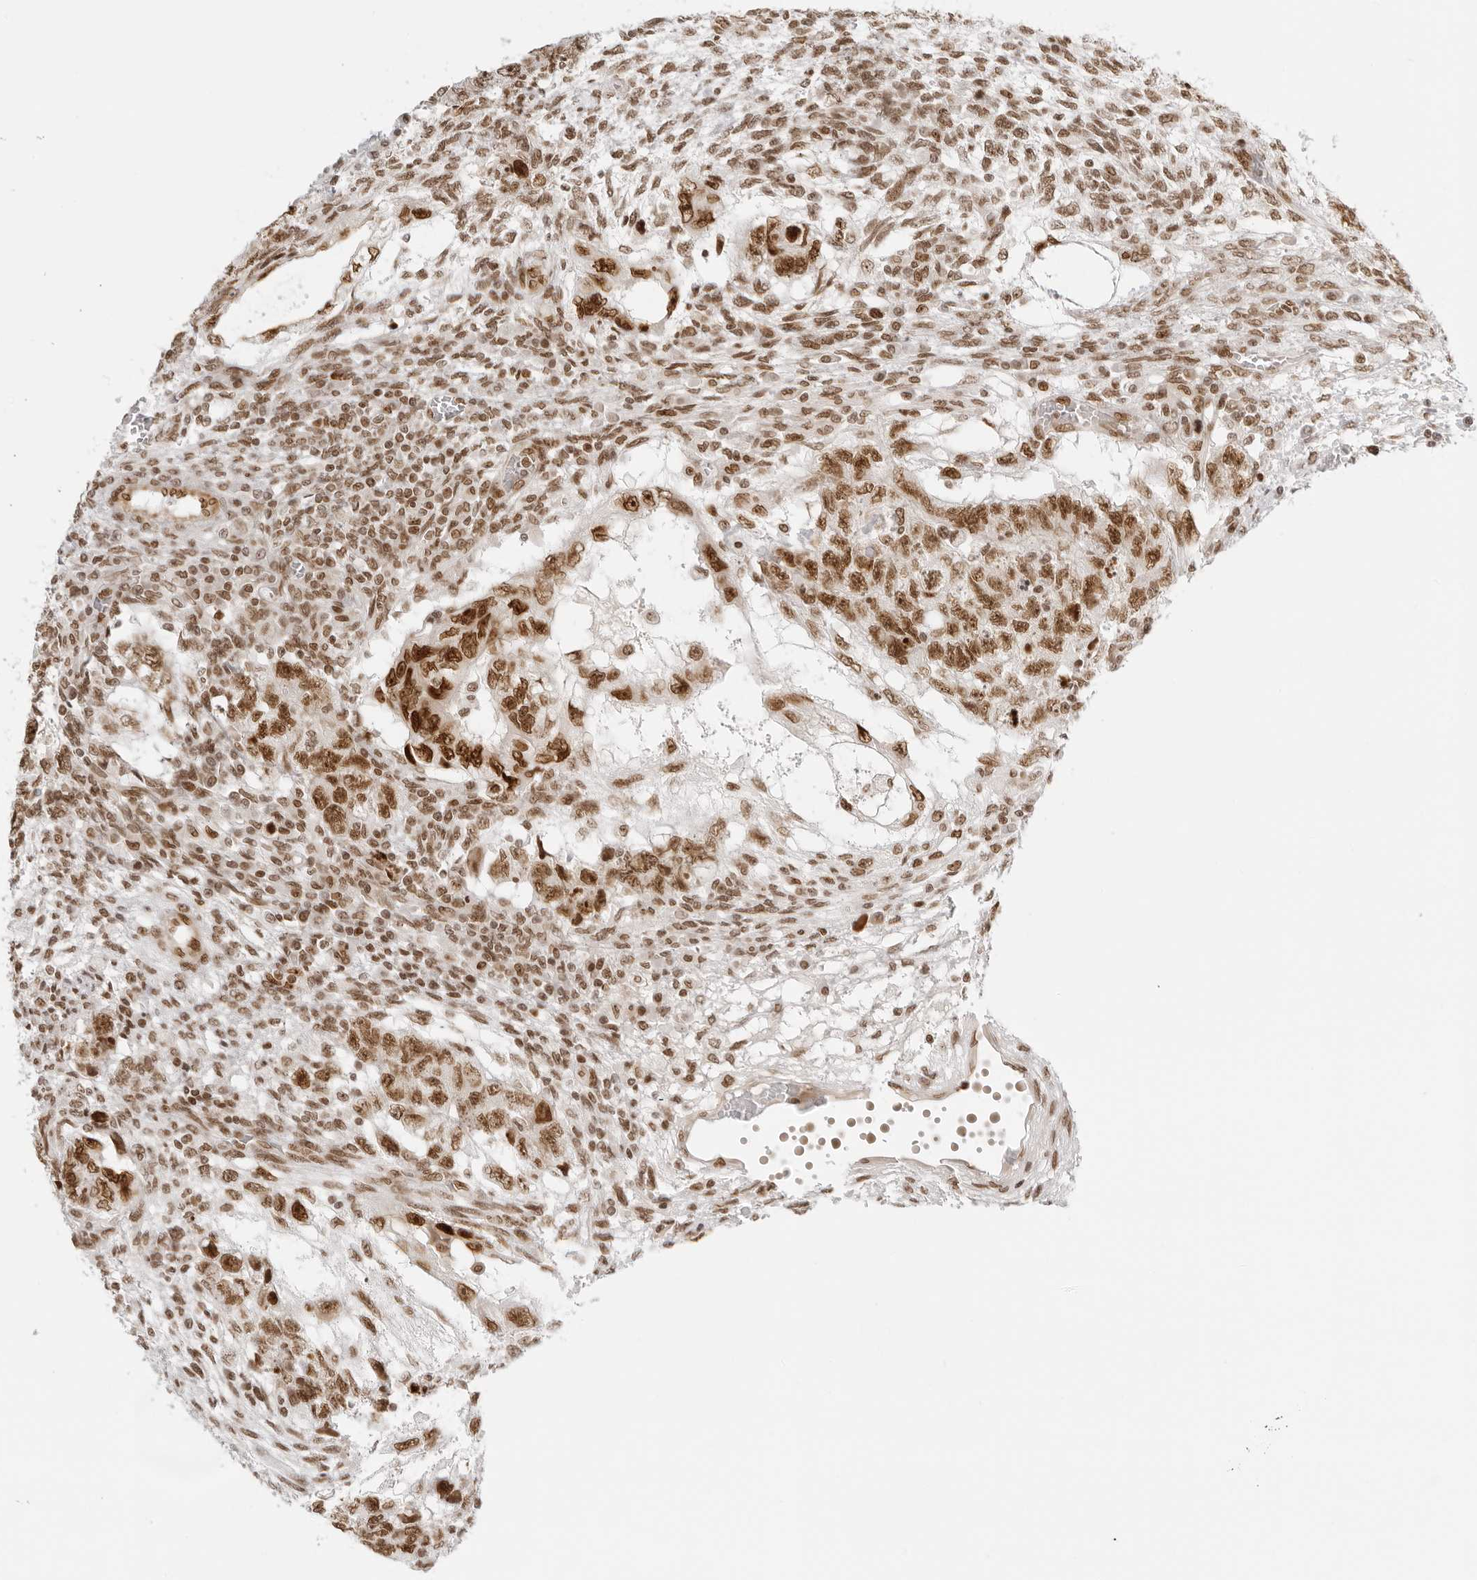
{"staining": {"intensity": "moderate", "quantity": ">75%", "location": "nuclear"}, "tissue": "testis cancer", "cell_type": "Tumor cells", "image_type": "cancer", "snomed": [{"axis": "morphology", "description": "Normal tissue, NOS"}, {"axis": "morphology", "description": "Carcinoma, Embryonal, NOS"}, {"axis": "topography", "description": "Testis"}], "caption": "IHC image of human testis embryonal carcinoma stained for a protein (brown), which shows medium levels of moderate nuclear positivity in about >75% of tumor cells.", "gene": "RCC1", "patient": {"sex": "male", "age": 36}}